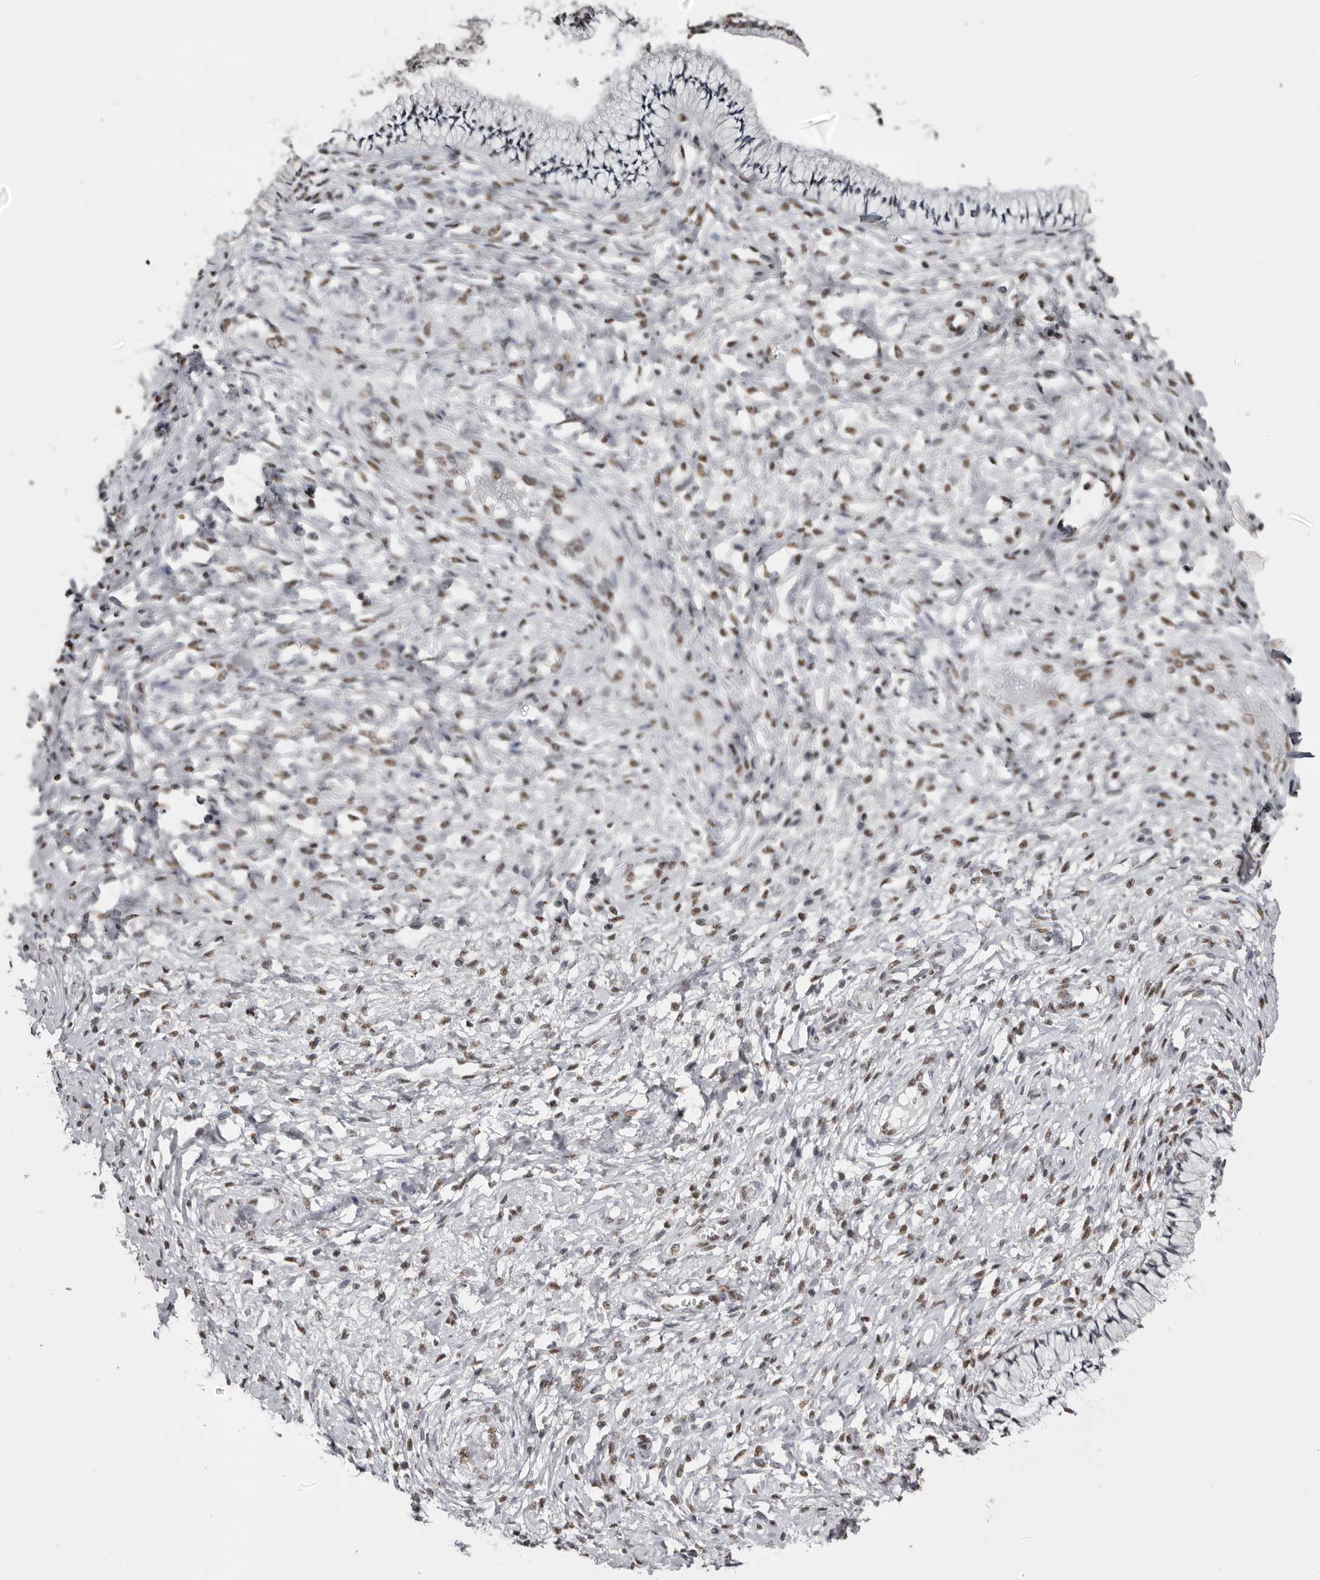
{"staining": {"intensity": "weak", "quantity": "<25%", "location": "nuclear"}, "tissue": "cervix", "cell_type": "Glandular cells", "image_type": "normal", "snomed": [{"axis": "morphology", "description": "Normal tissue, NOS"}, {"axis": "topography", "description": "Cervix"}], "caption": "This is an IHC image of benign human cervix. There is no positivity in glandular cells.", "gene": "SCAF4", "patient": {"sex": "female", "age": 36}}